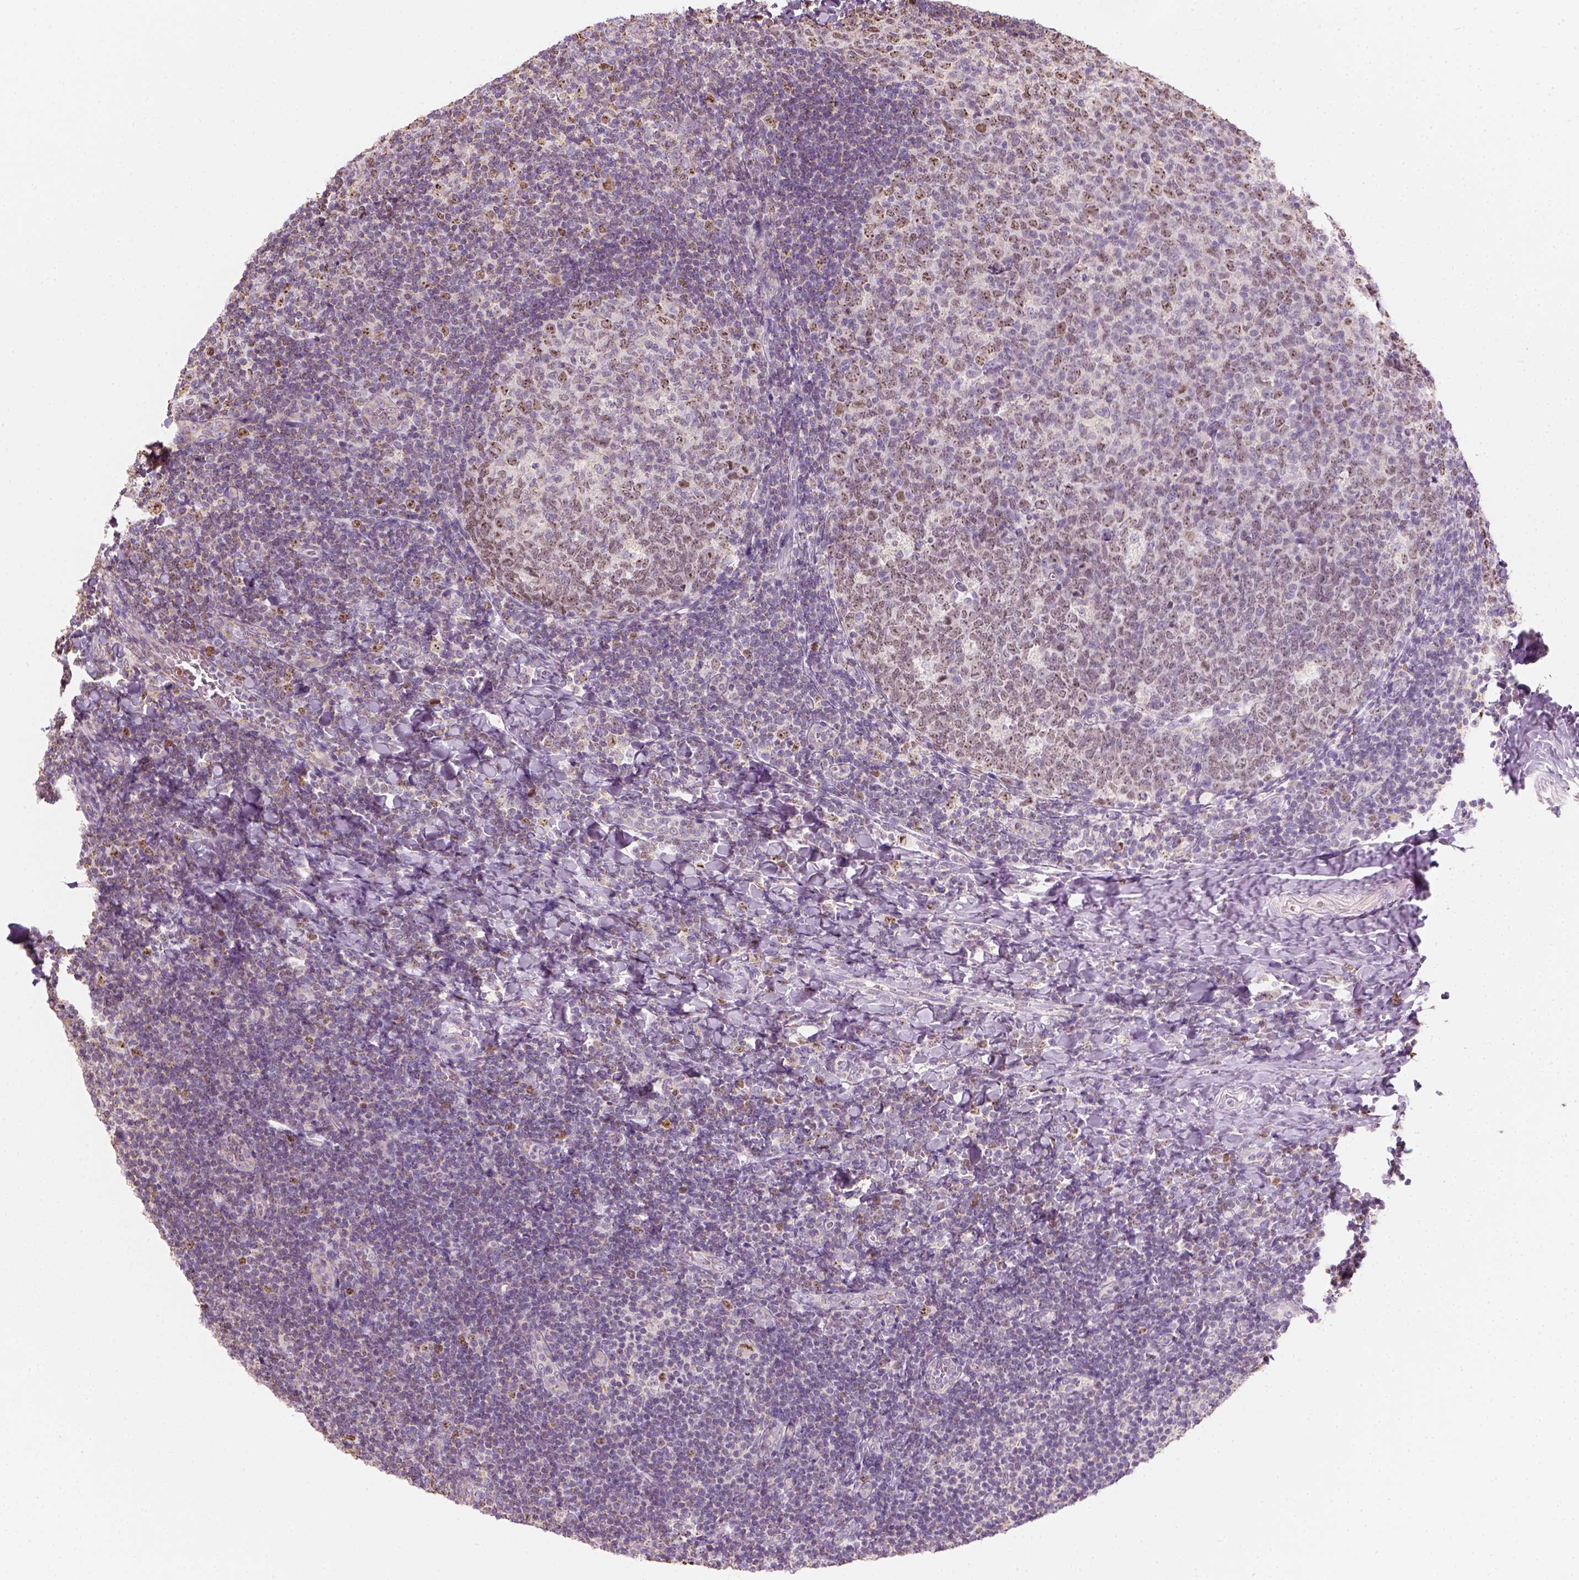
{"staining": {"intensity": "weak", "quantity": "25%-75%", "location": "nuclear"}, "tissue": "tonsil", "cell_type": "Germinal center cells", "image_type": "normal", "snomed": [{"axis": "morphology", "description": "Normal tissue, NOS"}, {"axis": "topography", "description": "Tonsil"}], "caption": "IHC staining of unremarkable tonsil, which displays low levels of weak nuclear staining in approximately 25%-75% of germinal center cells indicating weak nuclear protein positivity. The staining was performed using DAB (brown) for protein detection and nuclei were counterstained in hematoxylin (blue).", "gene": "LCA5", "patient": {"sex": "male", "age": 17}}